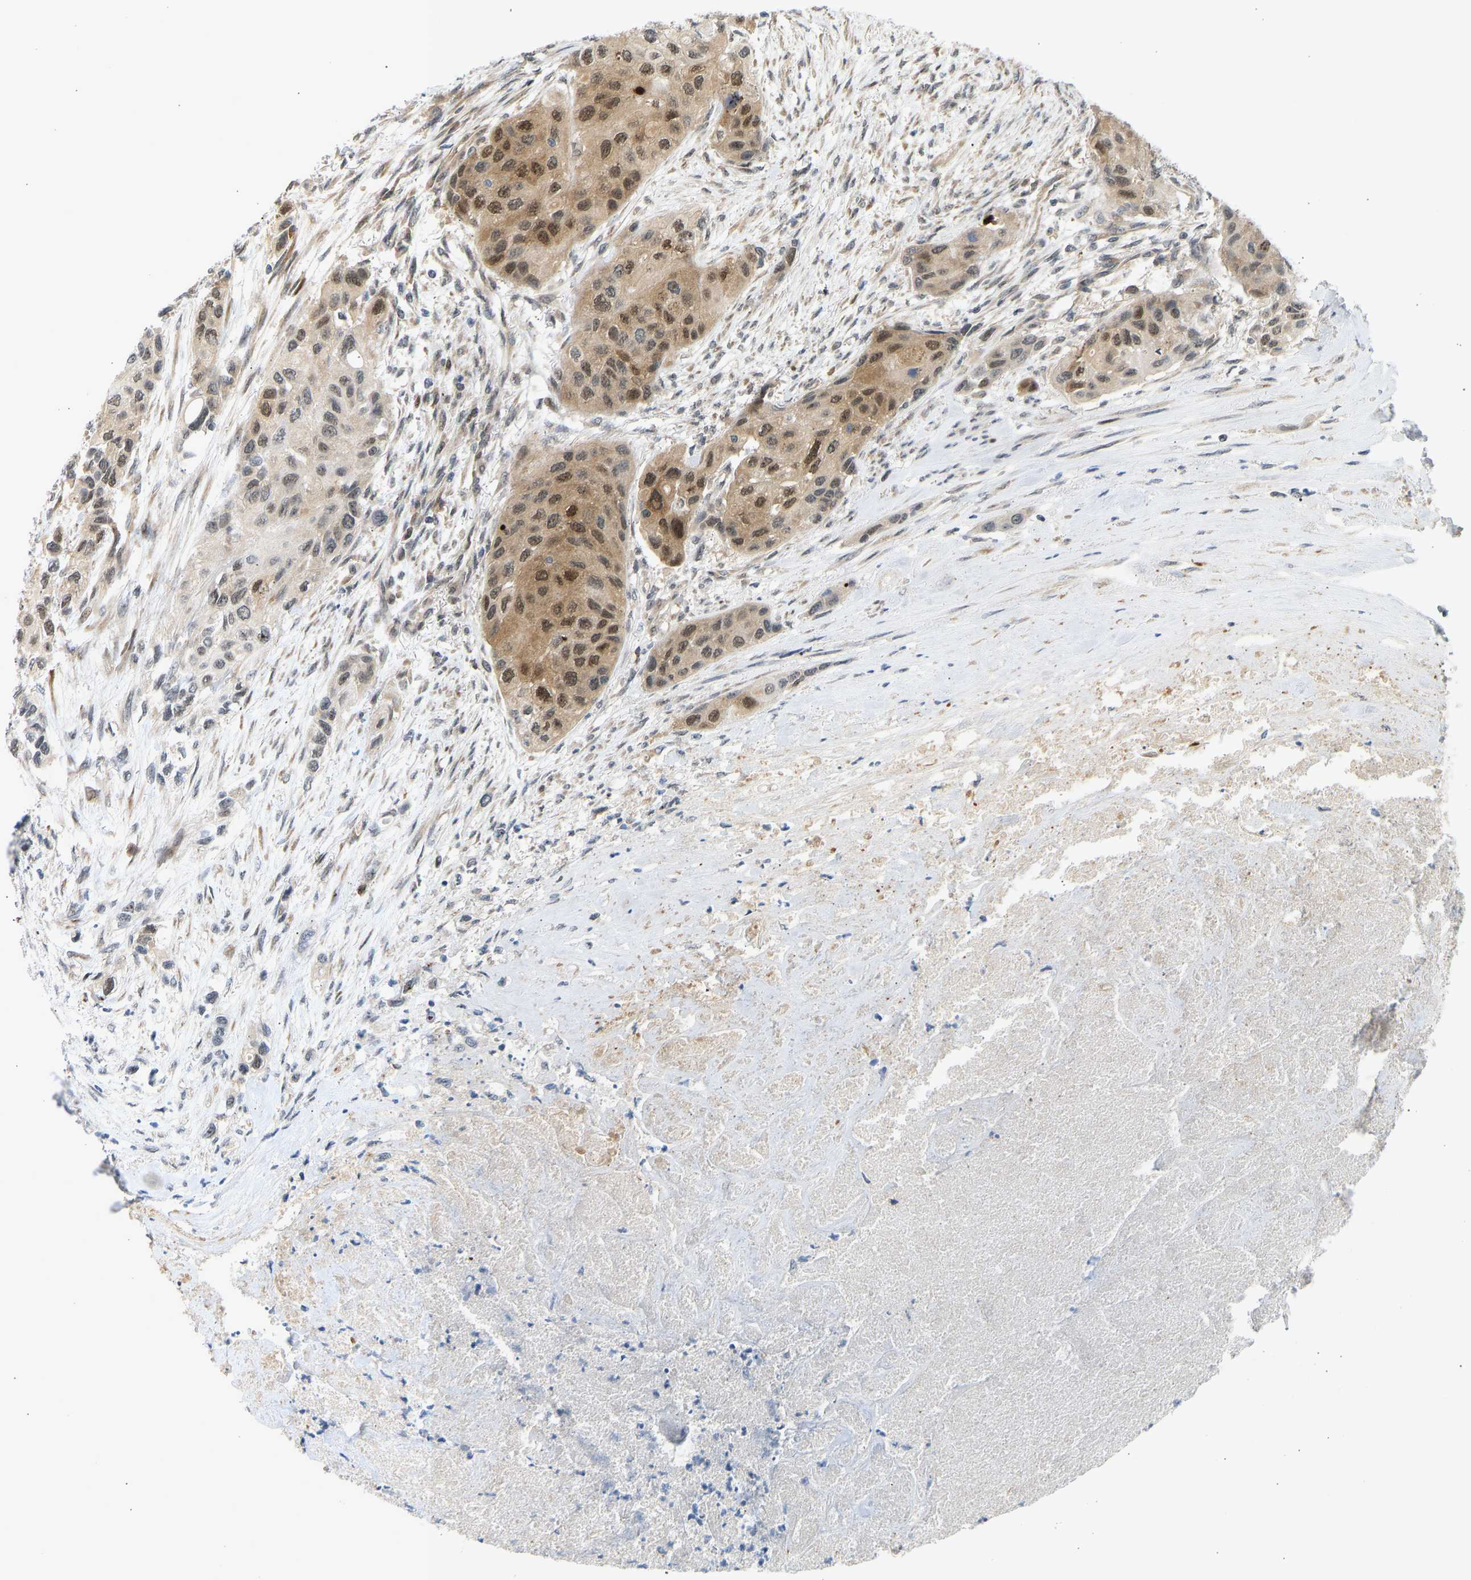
{"staining": {"intensity": "moderate", "quantity": "25%-75%", "location": "cytoplasmic/membranous,nuclear"}, "tissue": "urothelial cancer", "cell_type": "Tumor cells", "image_type": "cancer", "snomed": [{"axis": "morphology", "description": "Urothelial carcinoma, High grade"}, {"axis": "topography", "description": "Urinary bladder"}], "caption": "Tumor cells display medium levels of moderate cytoplasmic/membranous and nuclear staining in approximately 25%-75% of cells in urothelial cancer.", "gene": "BAG1", "patient": {"sex": "female", "age": 56}}